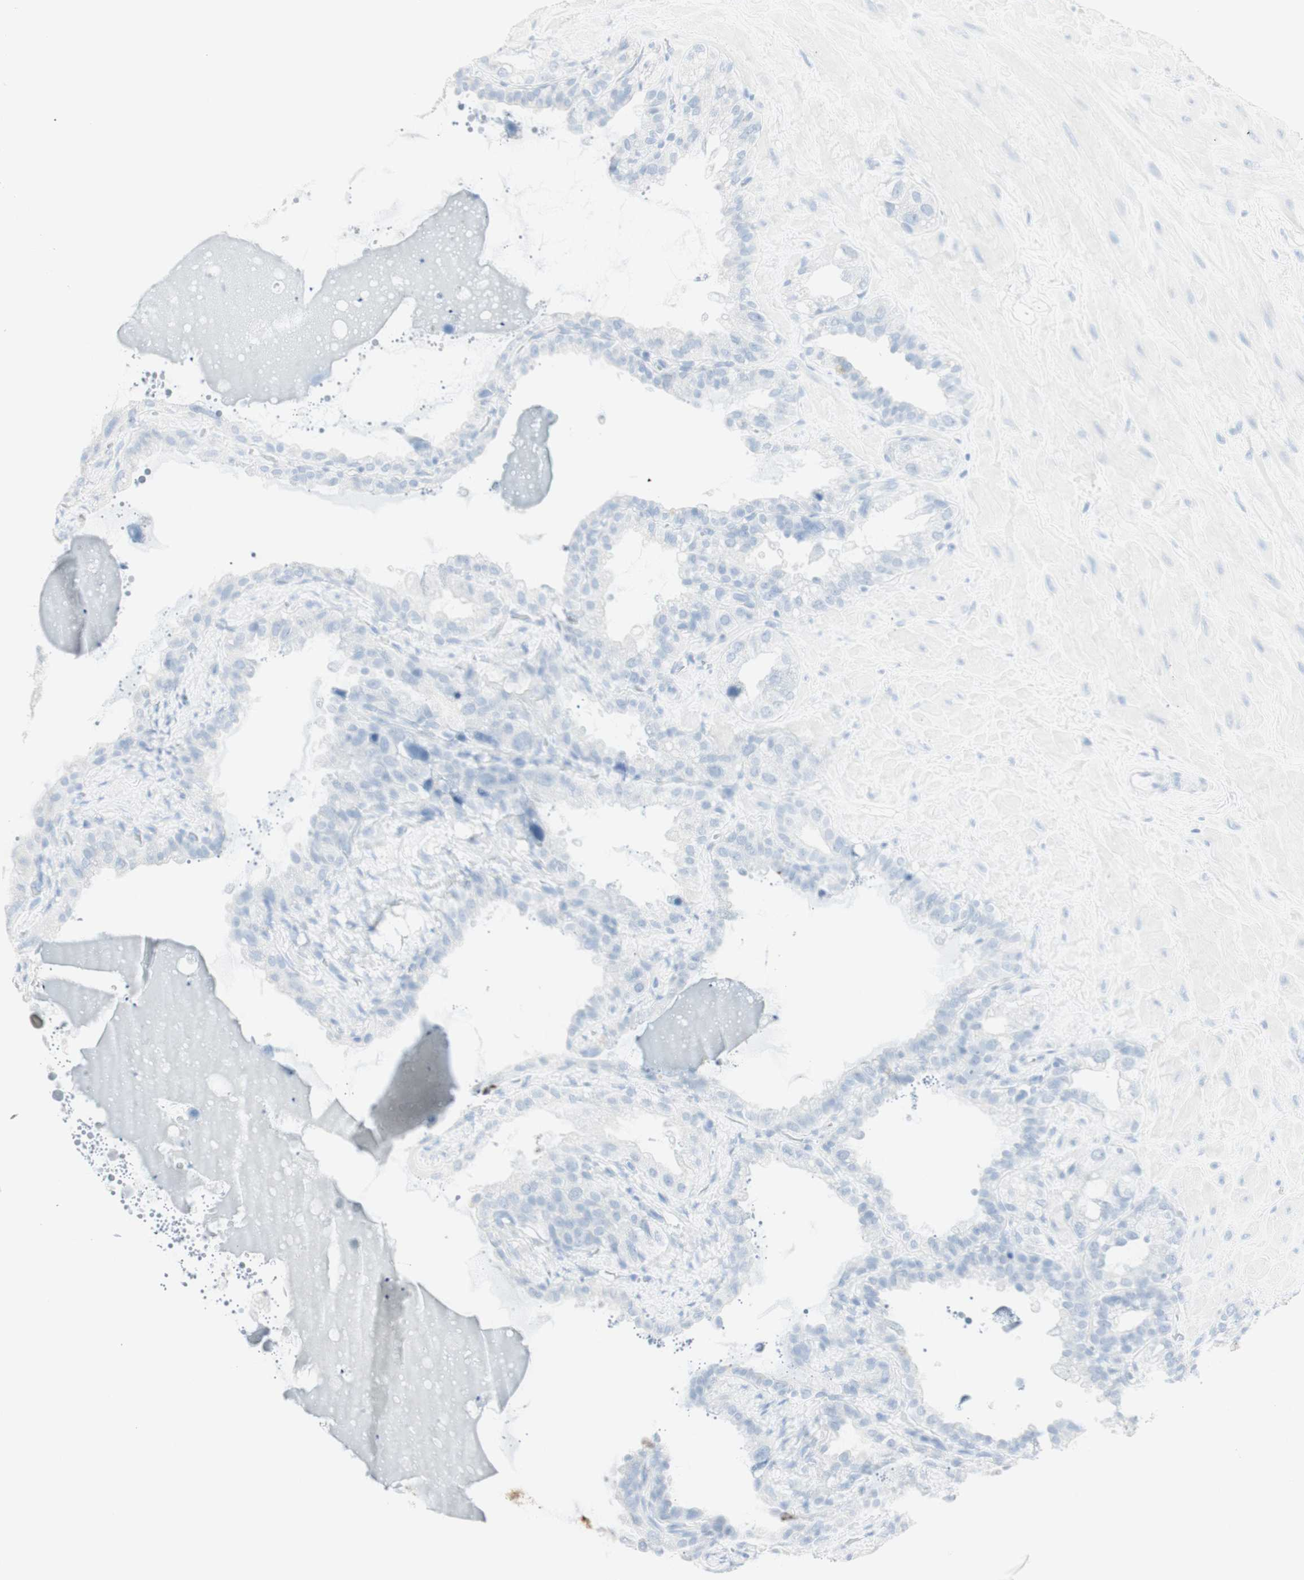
{"staining": {"intensity": "negative", "quantity": "none", "location": "none"}, "tissue": "seminal vesicle", "cell_type": "Glandular cells", "image_type": "normal", "snomed": [{"axis": "morphology", "description": "Normal tissue, NOS"}, {"axis": "topography", "description": "Seminal veicle"}], "caption": "A histopathology image of seminal vesicle stained for a protein exhibits no brown staining in glandular cells. The staining is performed using DAB brown chromogen with nuclei counter-stained in using hematoxylin.", "gene": "NAPSA", "patient": {"sex": "male", "age": 68}}